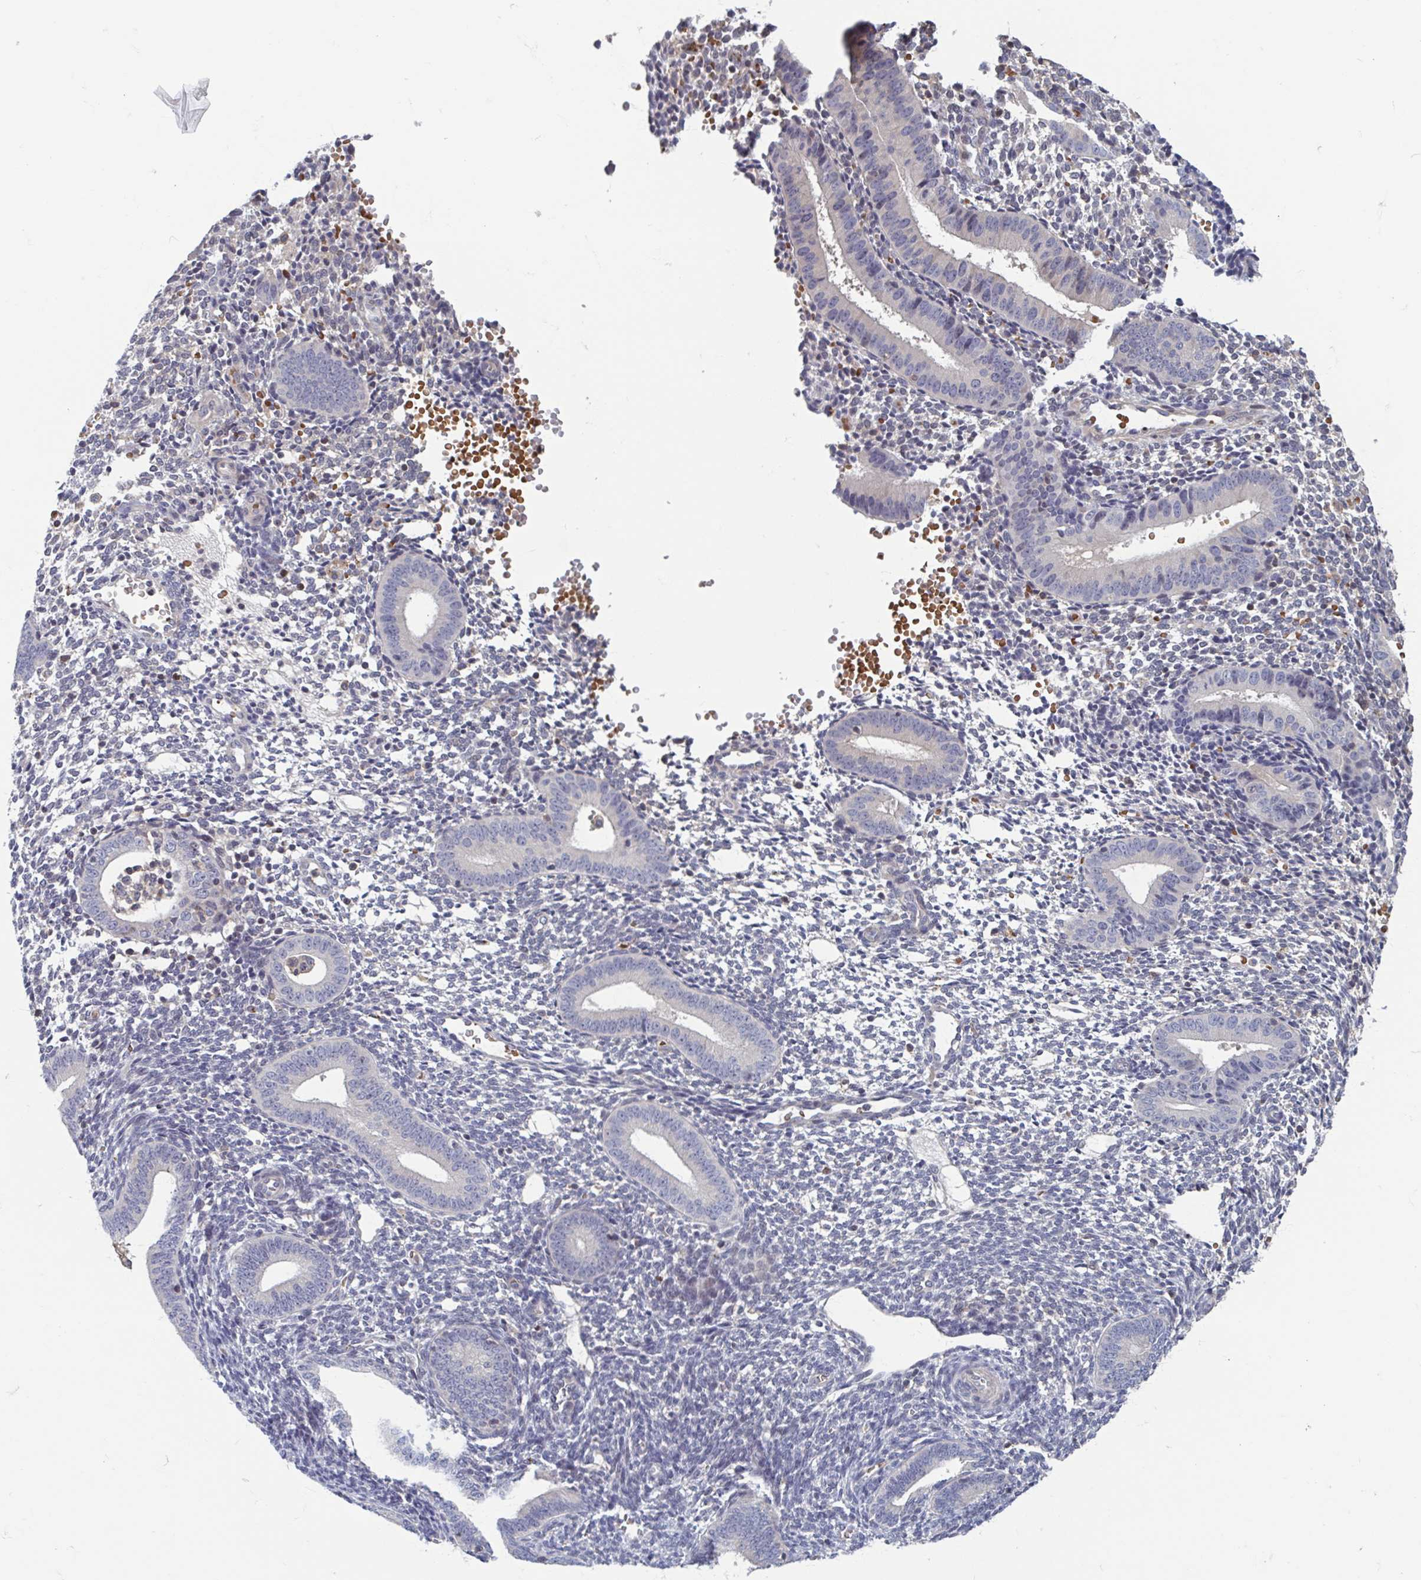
{"staining": {"intensity": "negative", "quantity": "none", "location": "none"}, "tissue": "endometrium", "cell_type": "Cells in endometrial stroma", "image_type": "normal", "snomed": [{"axis": "morphology", "description": "Normal tissue, NOS"}, {"axis": "topography", "description": "Endometrium"}], "caption": "This is an immunohistochemistry (IHC) image of benign endometrium. There is no expression in cells in endometrial stroma.", "gene": "LRRC38", "patient": {"sex": "female", "age": 40}}